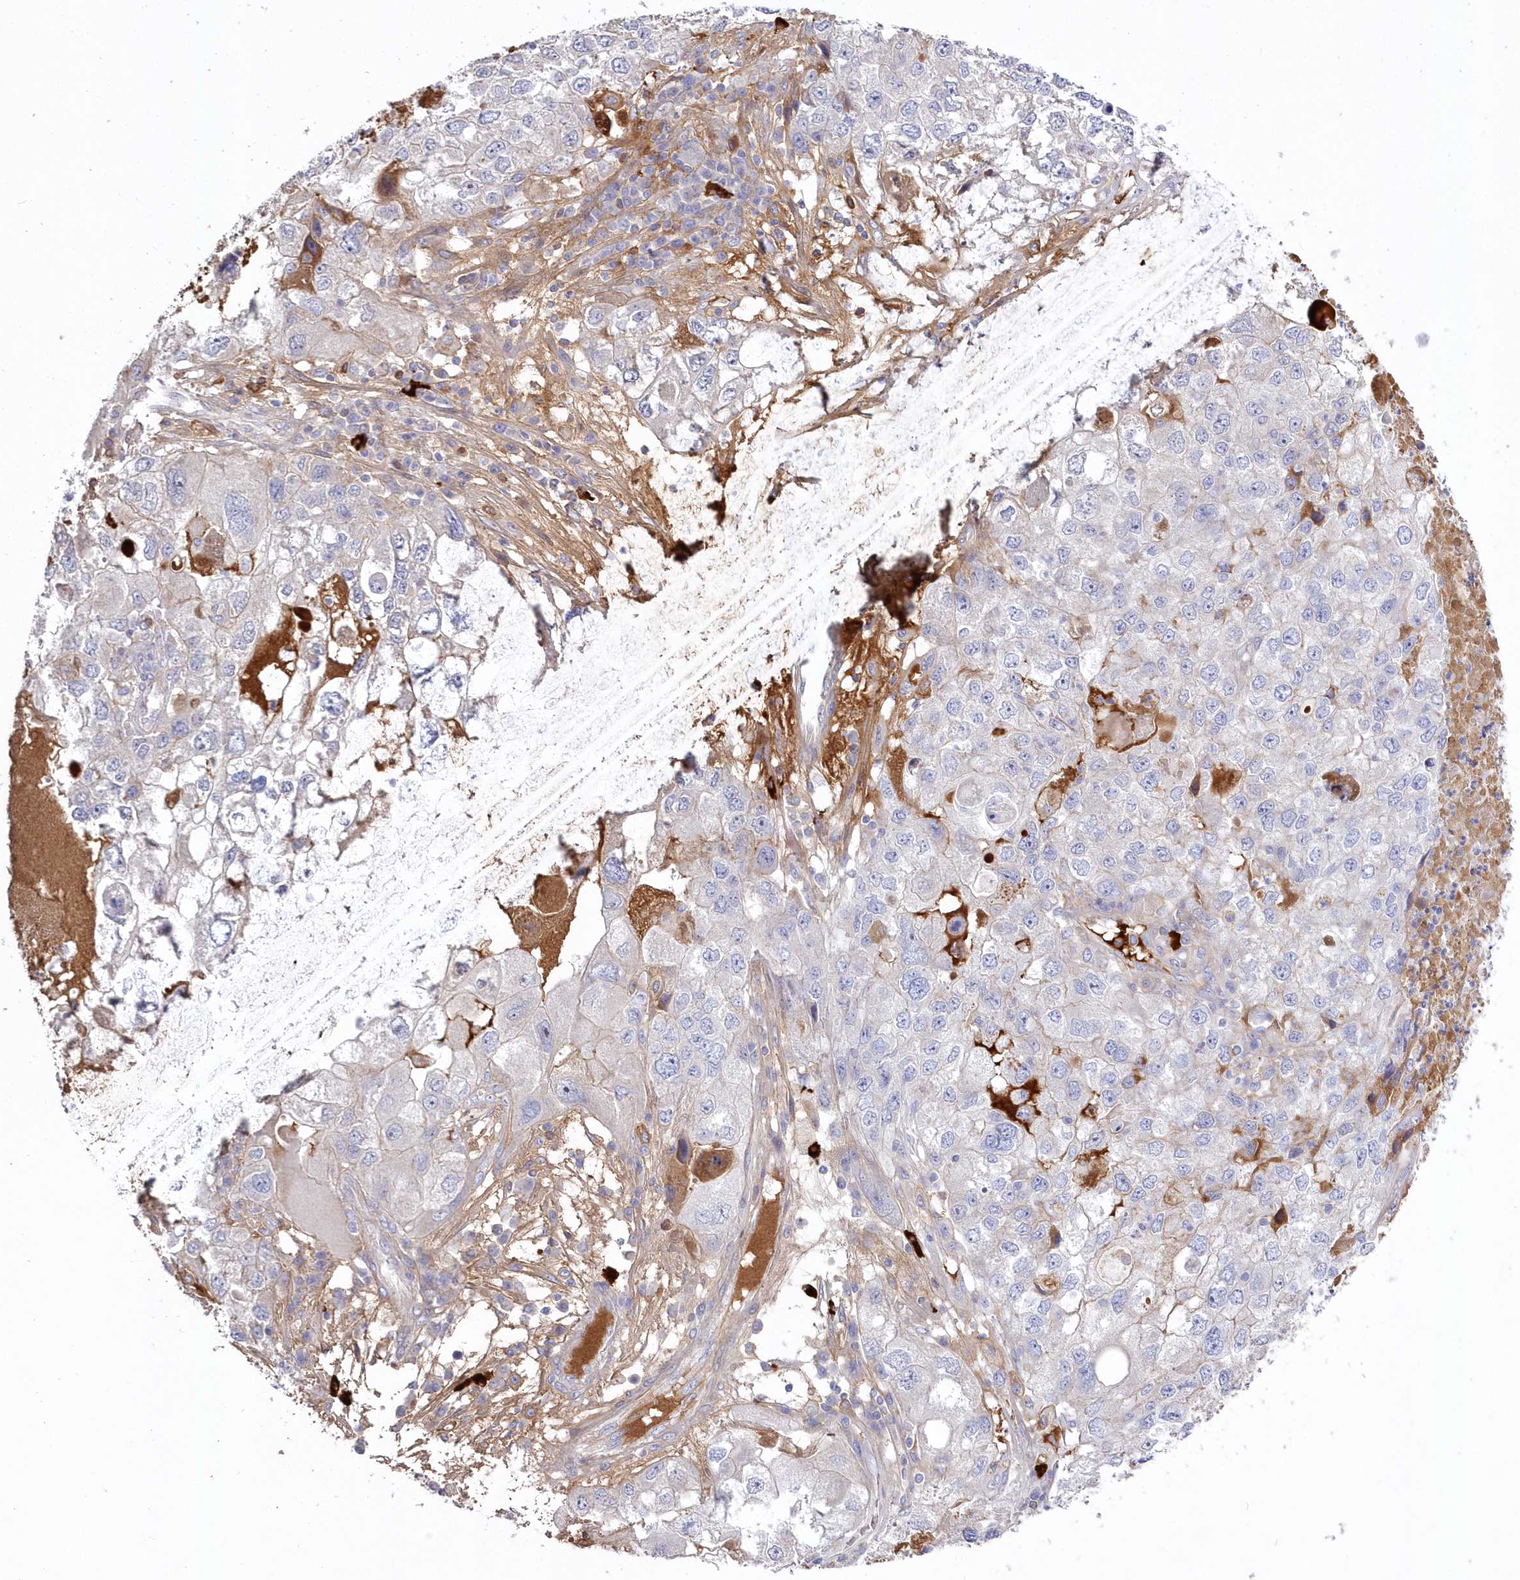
{"staining": {"intensity": "negative", "quantity": "none", "location": "none"}, "tissue": "endometrial cancer", "cell_type": "Tumor cells", "image_type": "cancer", "snomed": [{"axis": "morphology", "description": "Adenocarcinoma, NOS"}, {"axis": "topography", "description": "Endometrium"}], "caption": "An immunohistochemistry micrograph of endometrial cancer (adenocarcinoma) is shown. There is no staining in tumor cells of endometrial cancer (adenocarcinoma).", "gene": "WBP1L", "patient": {"sex": "female", "age": 49}}